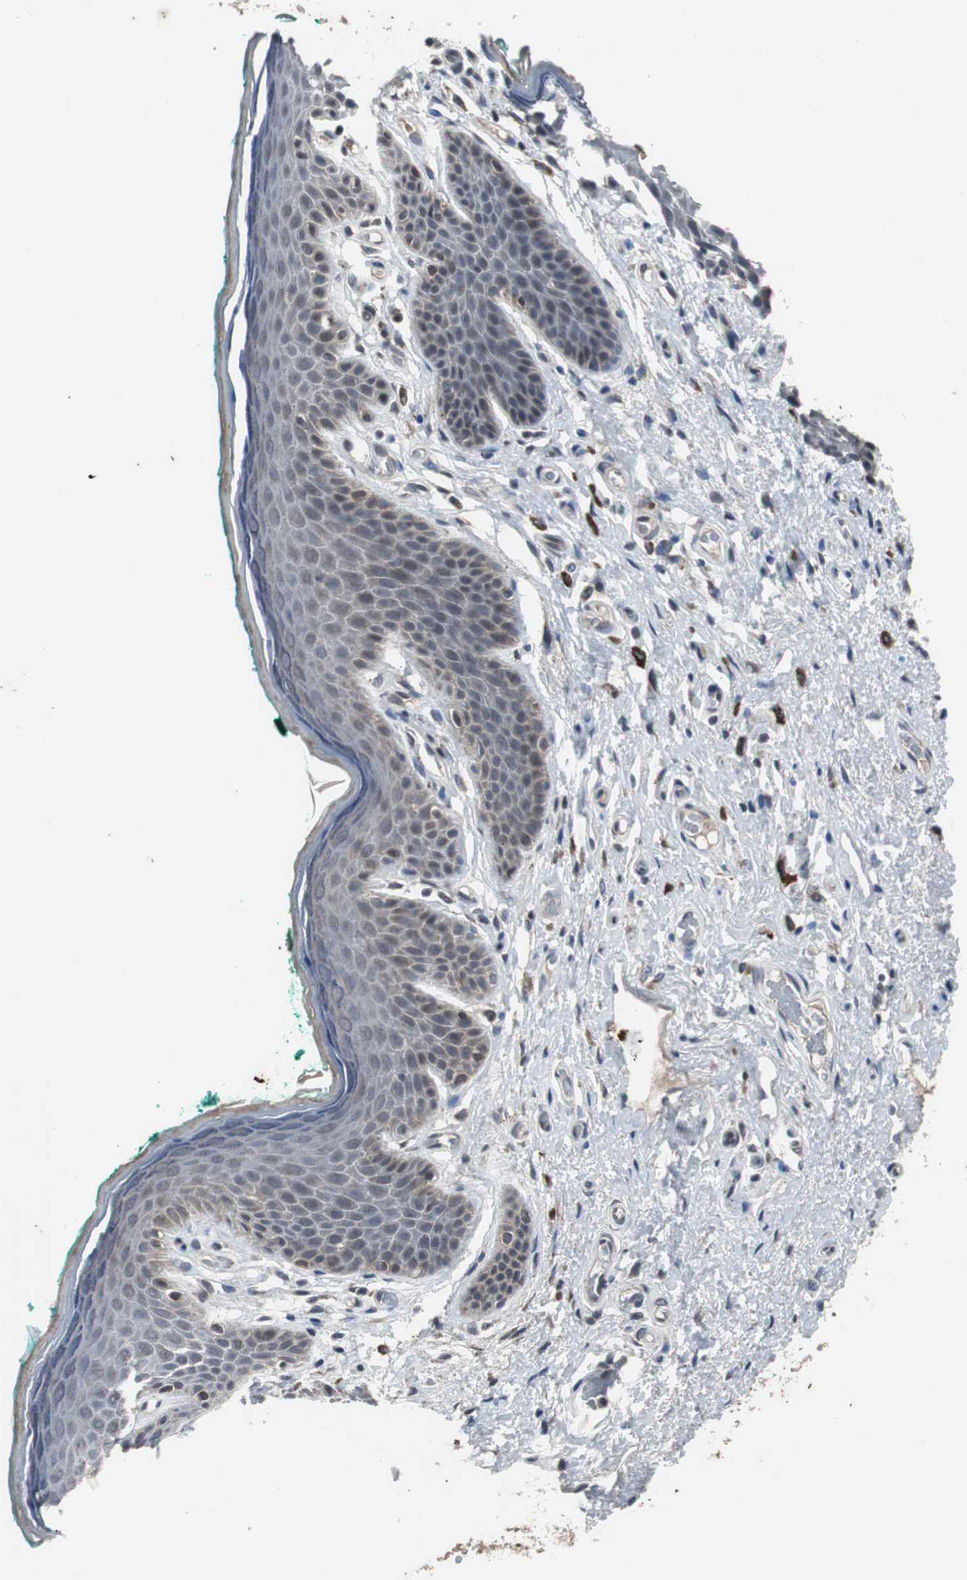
{"staining": {"intensity": "weak", "quantity": "25%-75%", "location": "cytoplasmic/membranous"}, "tissue": "skin", "cell_type": "Epidermal cells", "image_type": "normal", "snomed": [{"axis": "morphology", "description": "Normal tissue, NOS"}, {"axis": "topography", "description": "Anal"}], "caption": "The histopathology image demonstrates immunohistochemical staining of benign skin. There is weak cytoplasmic/membranous positivity is present in approximately 25%-75% of epidermal cells. The staining was performed using DAB, with brown indicating positive protein expression. Nuclei are stained blue with hematoxylin.", "gene": "CRADD", "patient": {"sex": "male", "age": 74}}